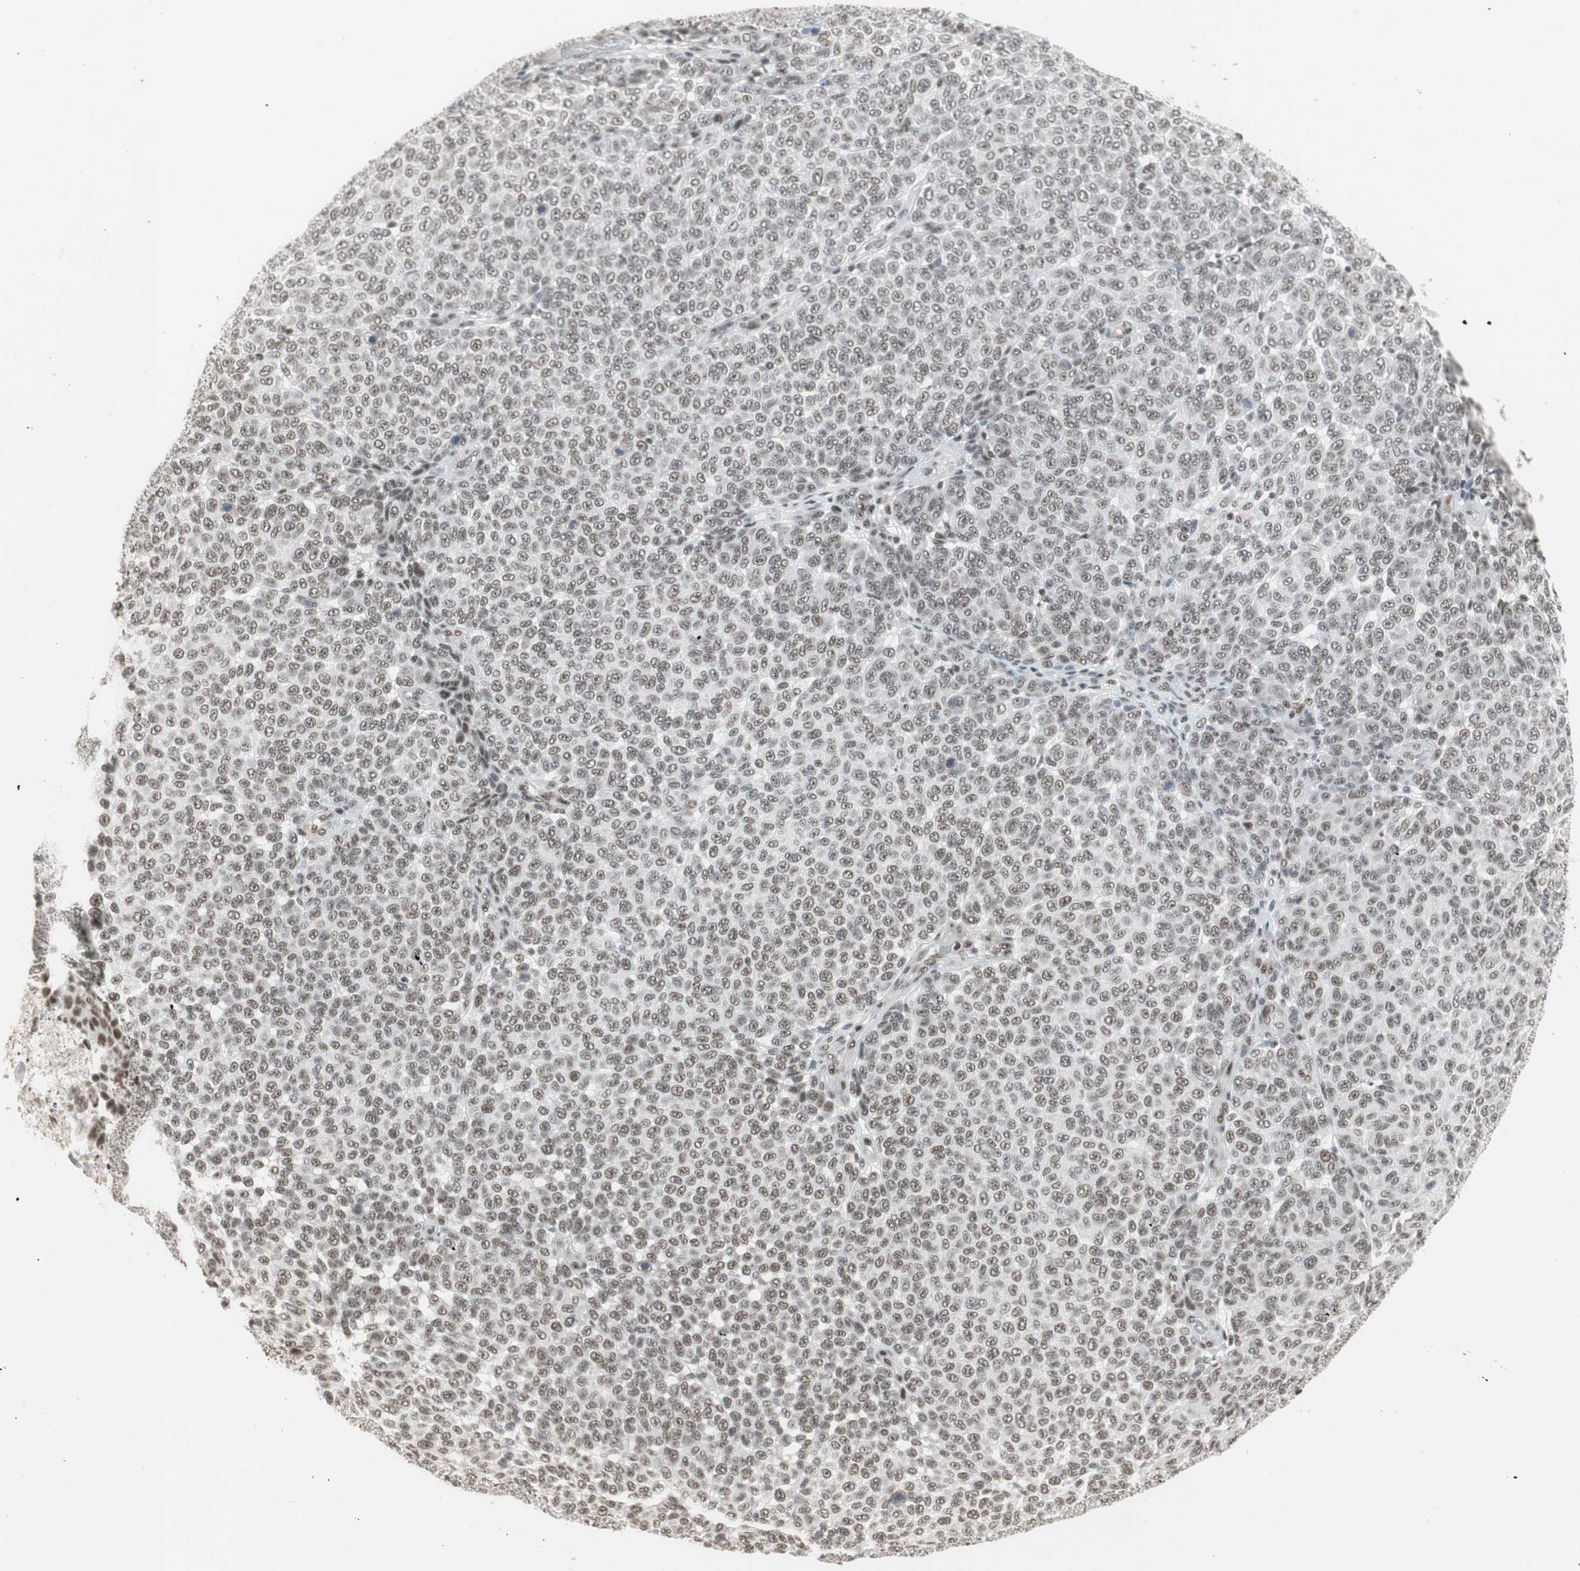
{"staining": {"intensity": "weak", "quantity": ">75%", "location": "nuclear"}, "tissue": "melanoma", "cell_type": "Tumor cells", "image_type": "cancer", "snomed": [{"axis": "morphology", "description": "Malignant melanoma, NOS"}, {"axis": "topography", "description": "Skin"}], "caption": "Malignant melanoma stained with a brown dye exhibits weak nuclear positive positivity in approximately >75% of tumor cells.", "gene": "RTF1", "patient": {"sex": "male", "age": 59}}